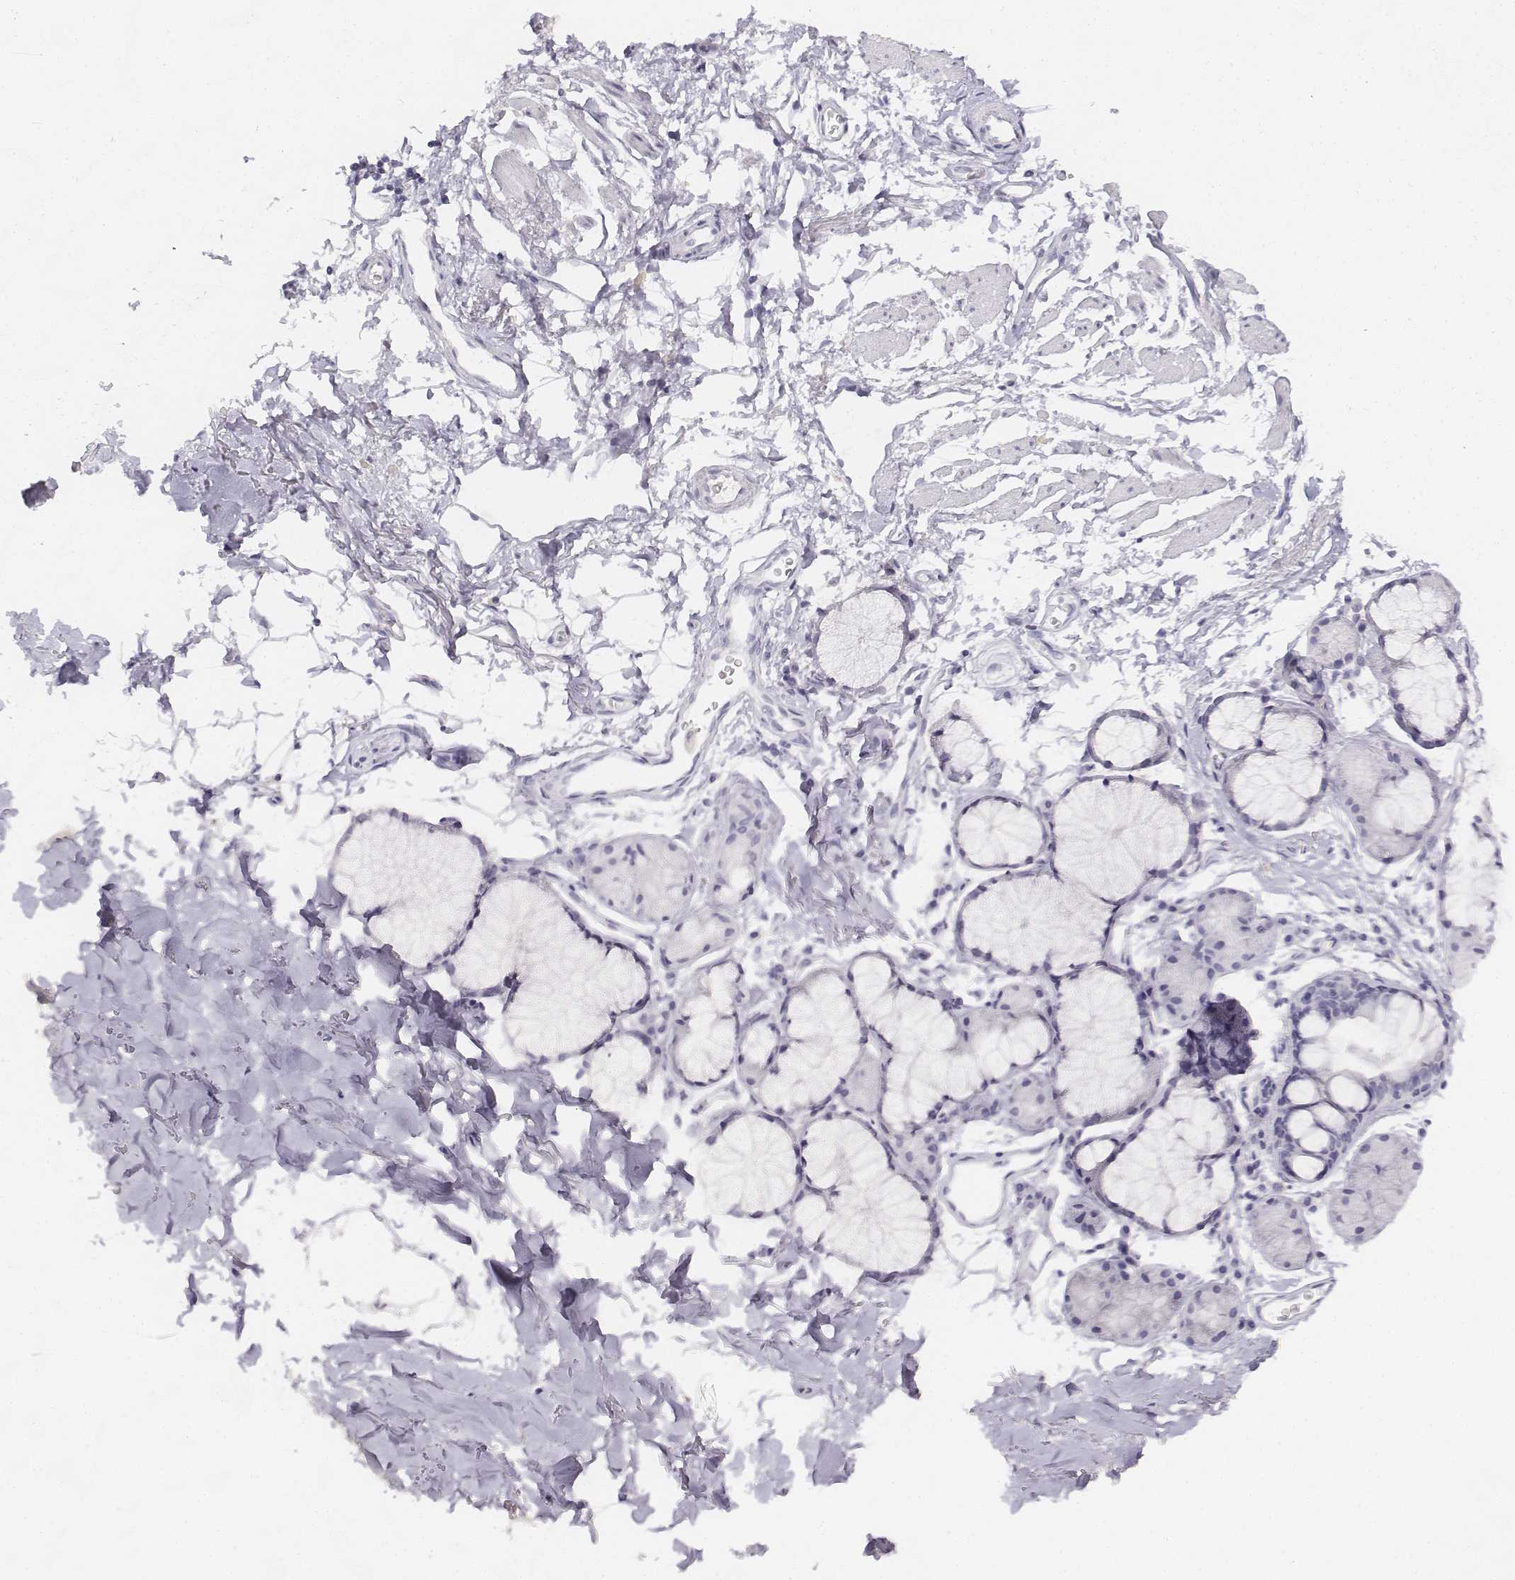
{"staining": {"intensity": "negative", "quantity": "none", "location": "none"}, "tissue": "adipose tissue", "cell_type": "Adipocytes", "image_type": "normal", "snomed": [{"axis": "morphology", "description": "Normal tissue, NOS"}, {"axis": "topography", "description": "Cartilage tissue"}, {"axis": "topography", "description": "Bronchus"}], "caption": "A high-resolution histopathology image shows immunohistochemistry (IHC) staining of benign adipose tissue, which exhibits no significant expression in adipocytes. Brightfield microscopy of immunohistochemistry (IHC) stained with DAB (3,3'-diaminobenzidine) (brown) and hematoxylin (blue), captured at high magnification.", "gene": "UCN2", "patient": {"sex": "female", "age": 79}}